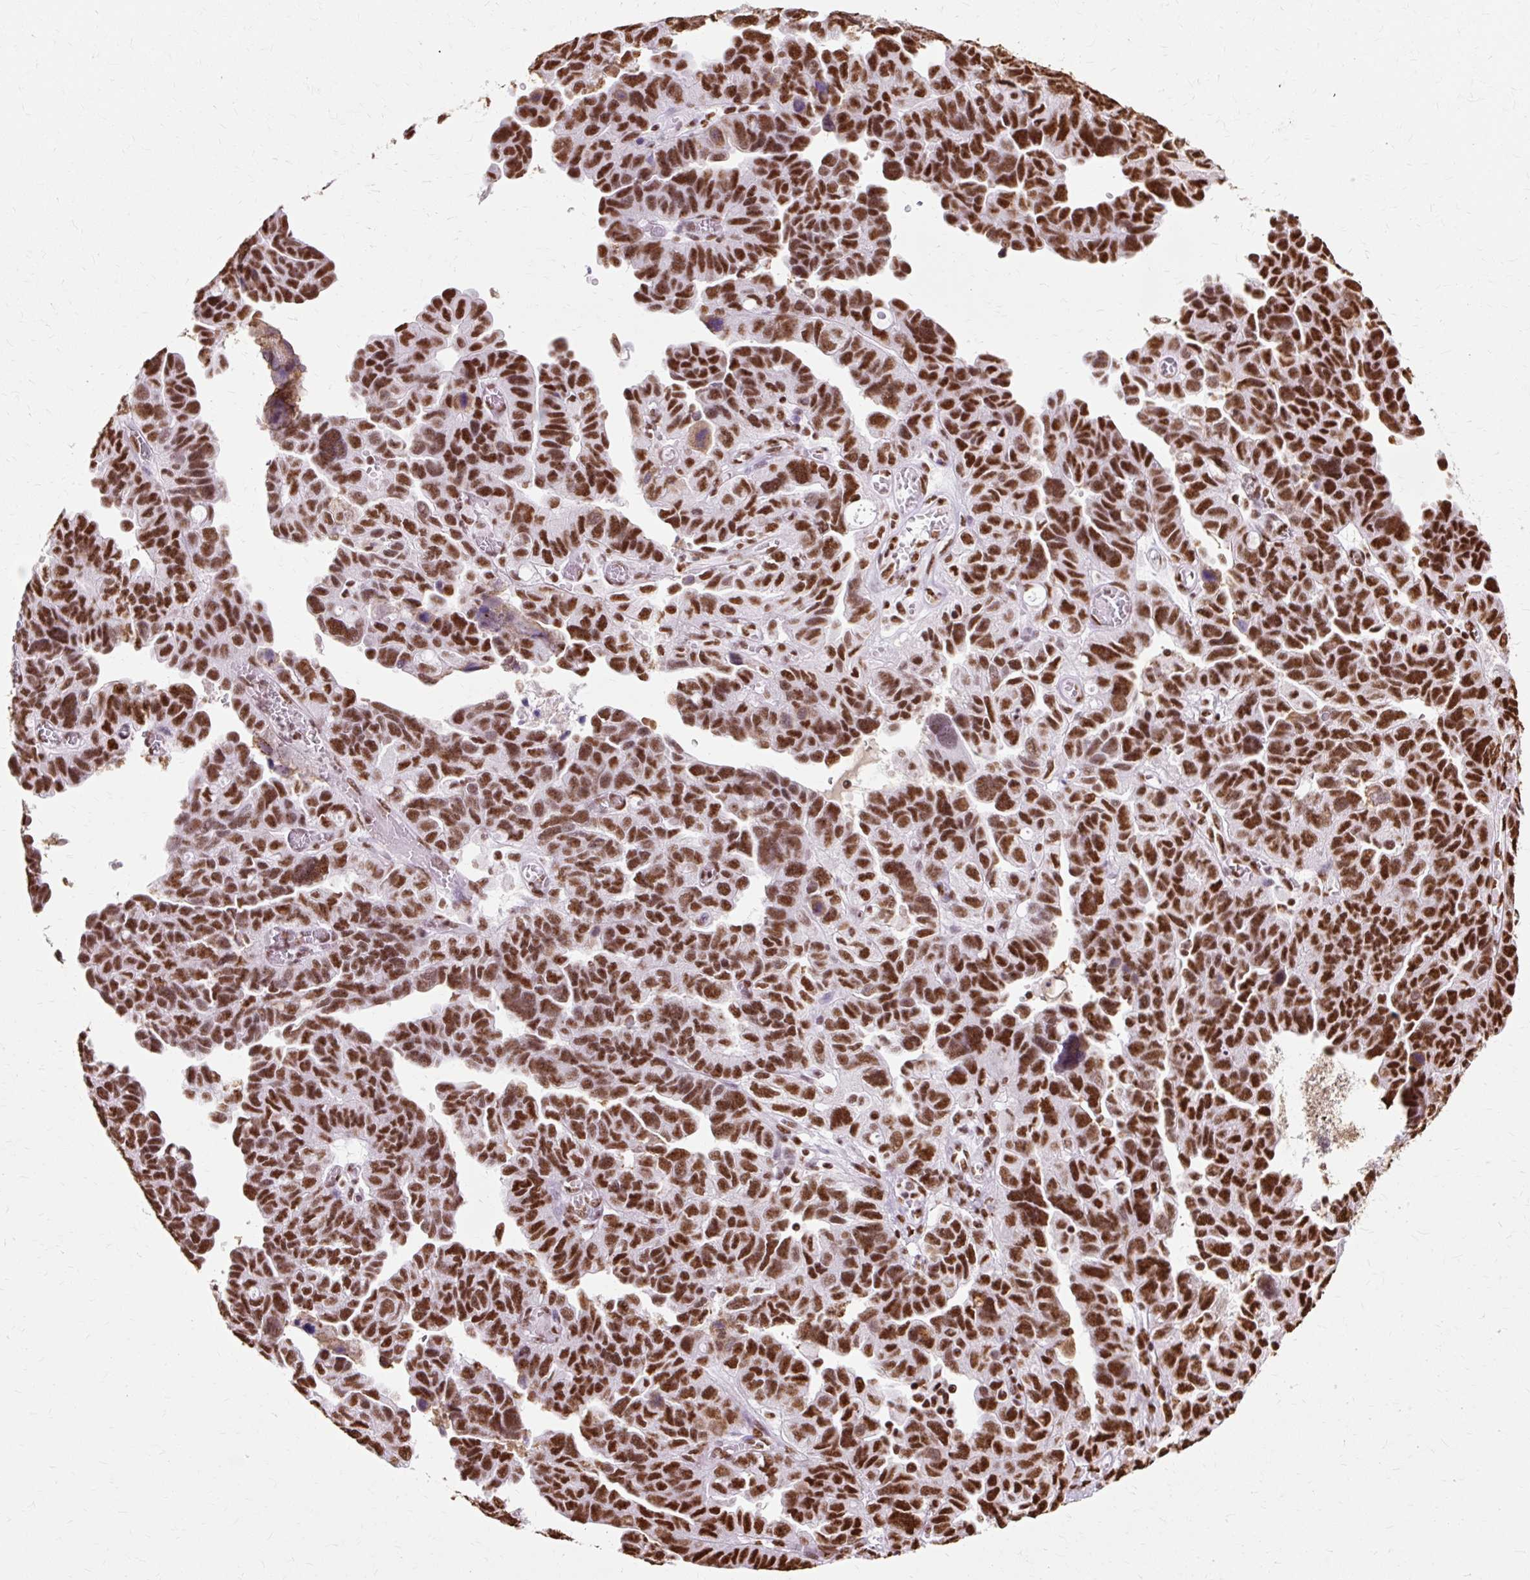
{"staining": {"intensity": "strong", "quantity": ">75%", "location": "nuclear"}, "tissue": "ovarian cancer", "cell_type": "Tumor cells", "image_type": "cancer", "snomed": [{"axis": "morphology", "description": "Cystadenocarcinoma, serous, NOS"}, {"axis": "topography", "description": "Ovary"}], "caption": "An image showing strong nuclear expression in about >75% of tumor cells in ovarian serous cystadenocarcinoma, as visualized by brown immunohistochemical staining.", "gene": "XRCC6", "patient": {"sex": "female", "age": 64}}